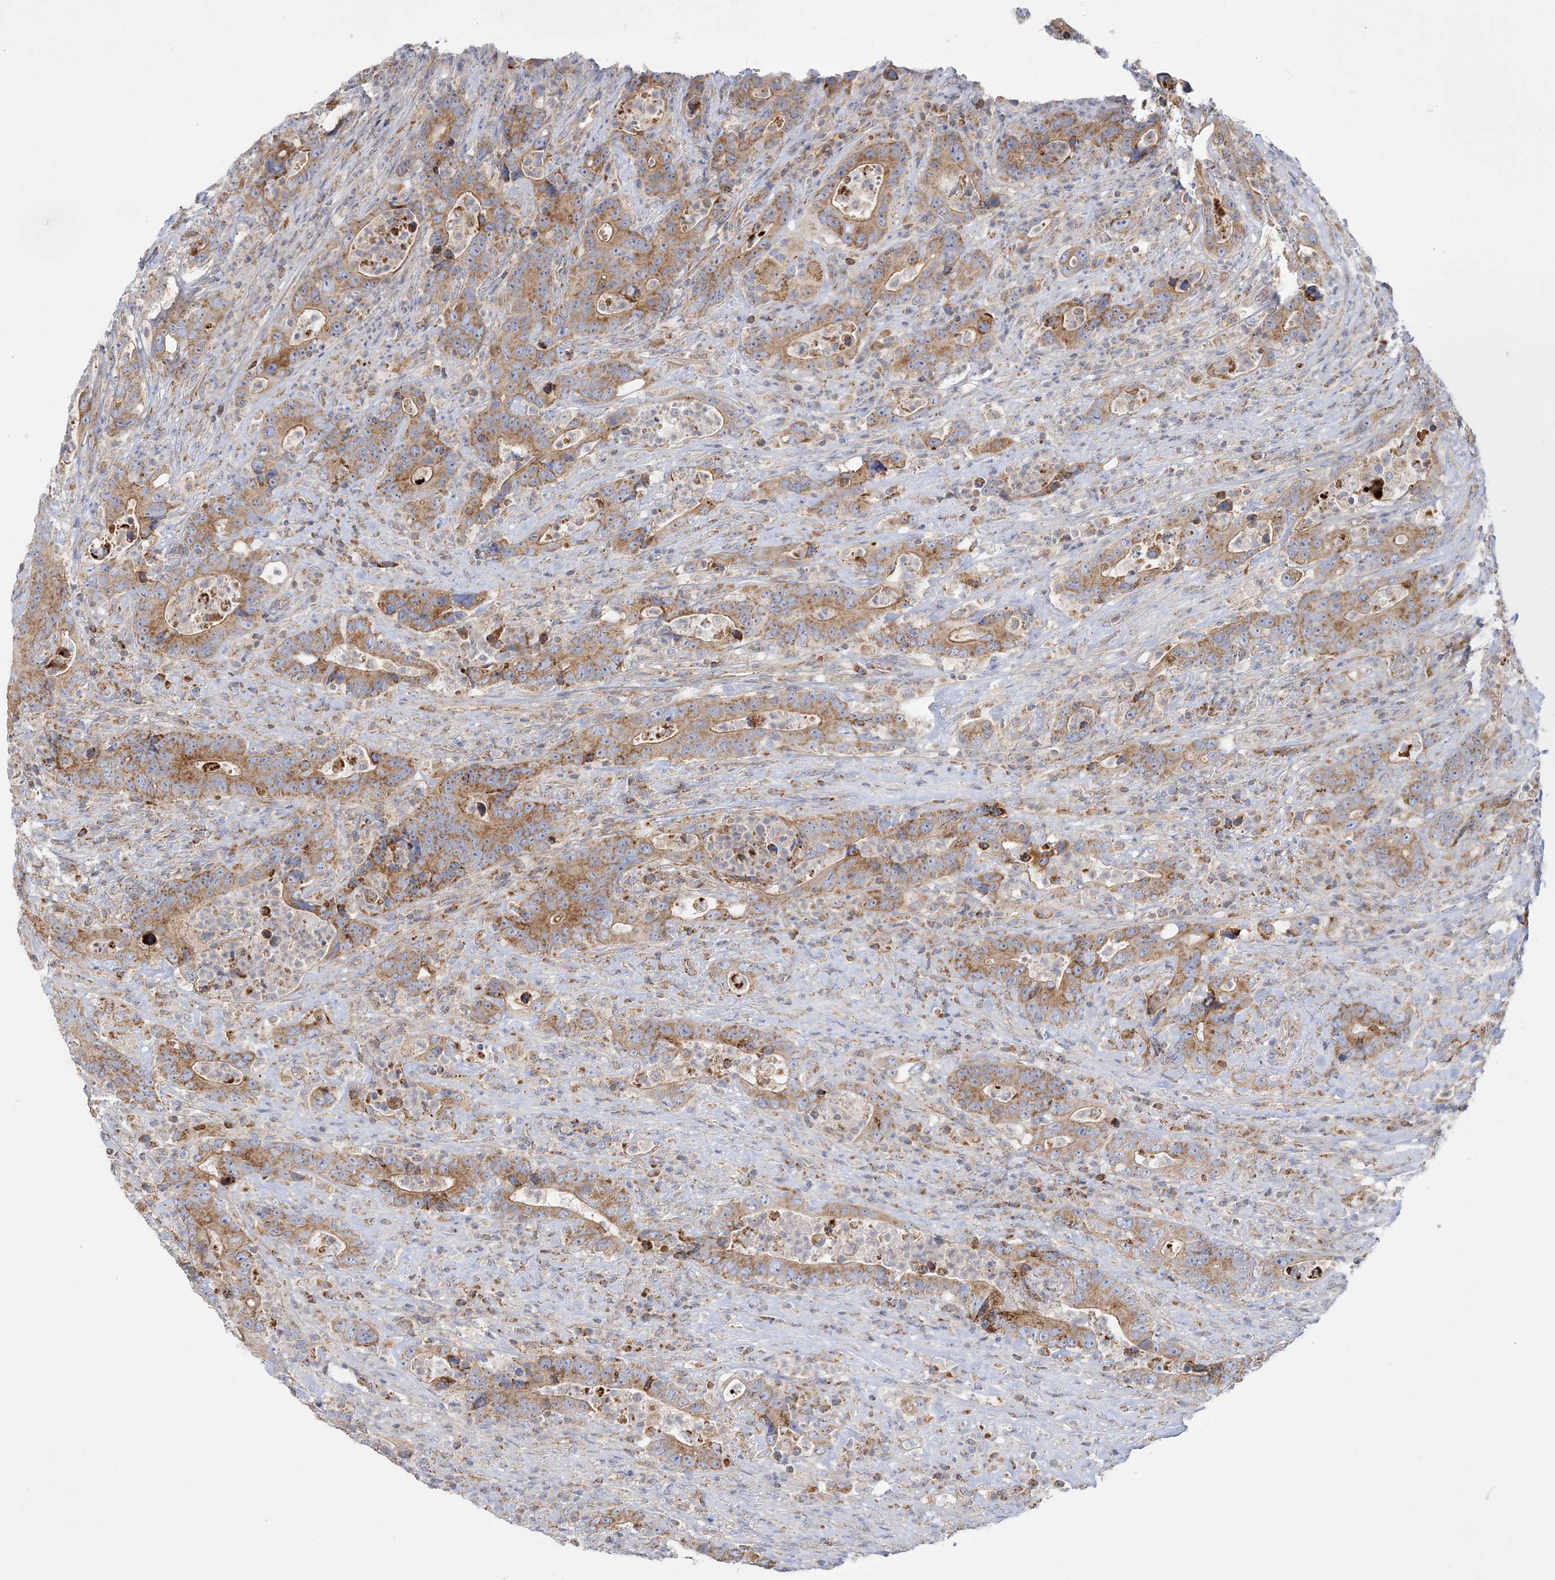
{"staining": {"intensity": "moderate", "quantity": ">75%", "location": "cytoplasmic/membranous"}, "tissue": "colorectal cancer", "cell_type": "Tumor cells", "image_type": "cancer", "snomed": [{"axis": "morphology", "description": "Adenocarcinoma, NOS"}, {"axis": "topography", "description": "Colon"}], "caption": "Immunohistochemistry (DAB) staining of human adenocarcinoma (colorectal) exhibits moderate cytoplasmic/membranous protein expression in about >75% of tumor cells. (DAB (3,3'-diaminobenzidine) = brown stain, brightfield microscopy at high magnification).", "gene": "TBC1D14", "patient": {"sex": "female", "age": 75}}